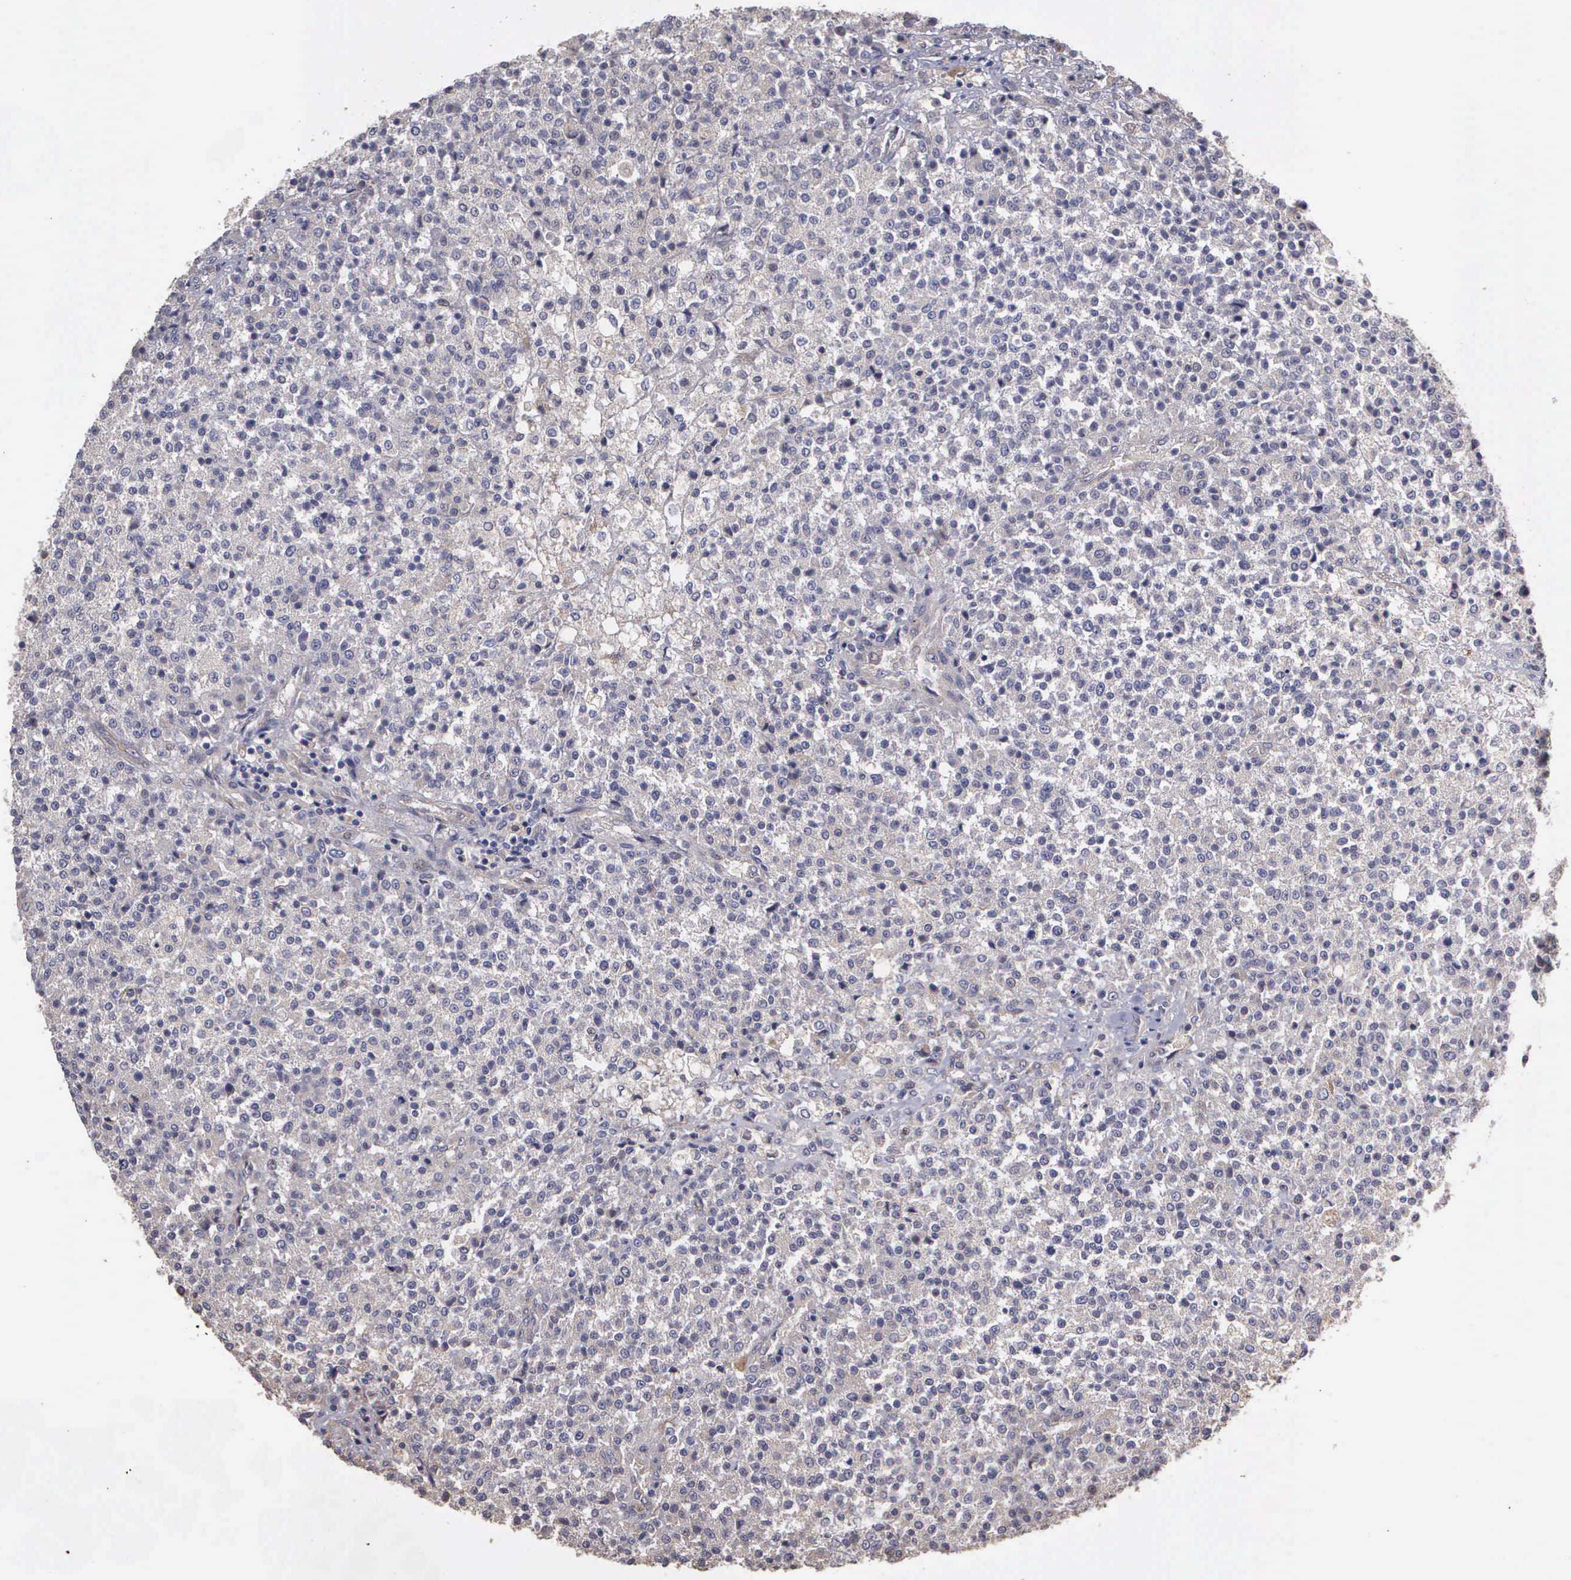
{"staining": {"intensity": "negative", "quantity": "none", "location": "none"}, "tissue": "testis cancer", "cell_type": "Tumor cells", "image_type": "cancer", "snomed": [{"axis": "morphology", "description": "Seminoma, NOS"}, {"axis": "topography", "description": "Testis"}], "caption": "The histopathology image reveals no staining of tumor cells in testis cancer.", "gene": "RTL10", "patient": {"sex": "male", "age": 59}}